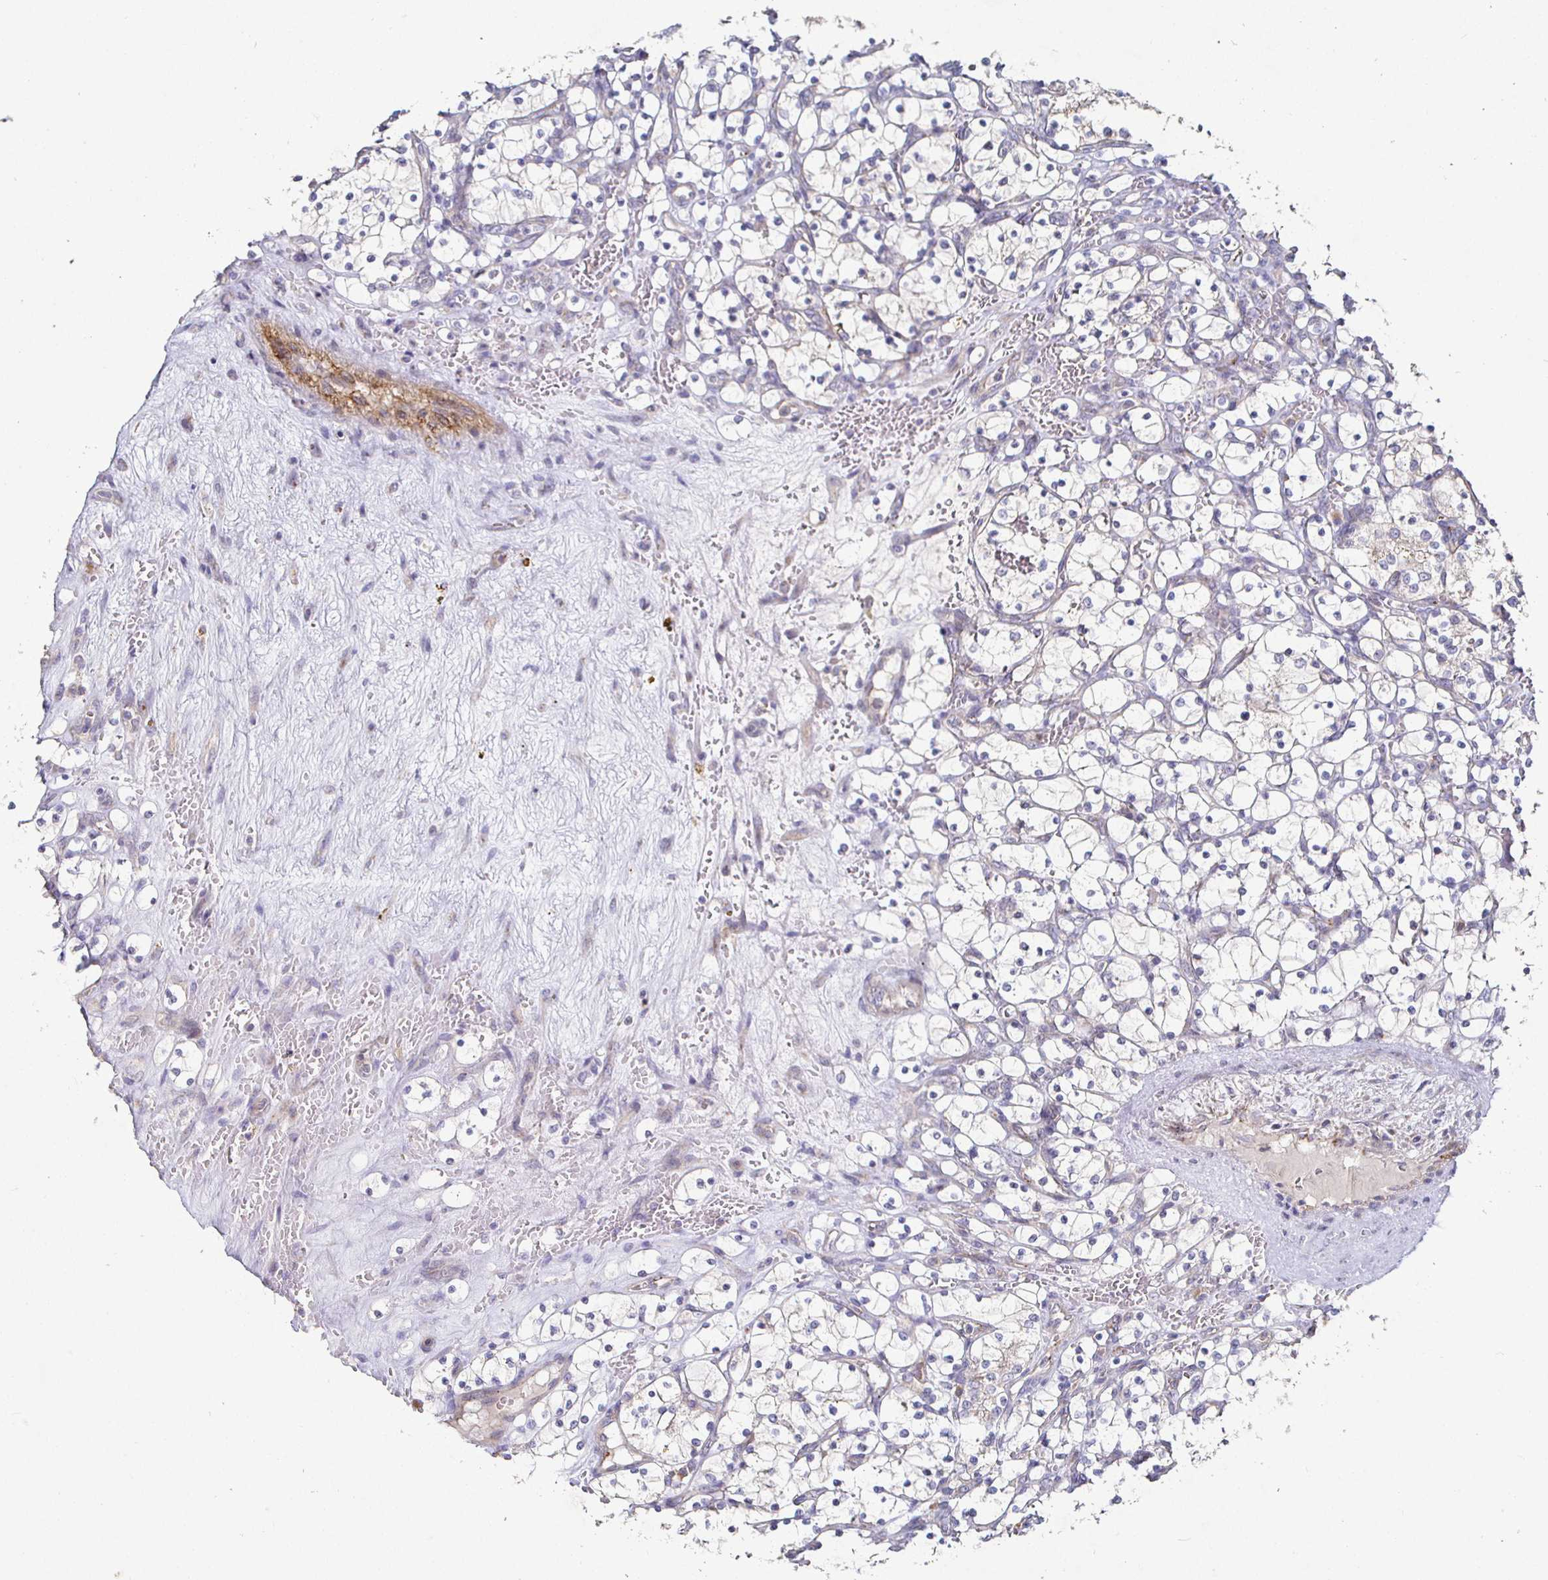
{"staining": {"intensity": "negative", "quantity": "none", "location": "none"}, "tissue": "renal cancer", "cell_type": "Tumor cells", "image_type": "cancer", "snomed": [{"axis": "morphology", "description": "Adenocarcinoma, NOS"}, {"axis": "topography", "description": "Kidney"}], "caption": "Adenocarcinoma (renal) was stained to show a protein in brown. There is no significant staining in tumor cells.", "gene": "NRSN1", "patient": {"sex": "female", "age": 69}}